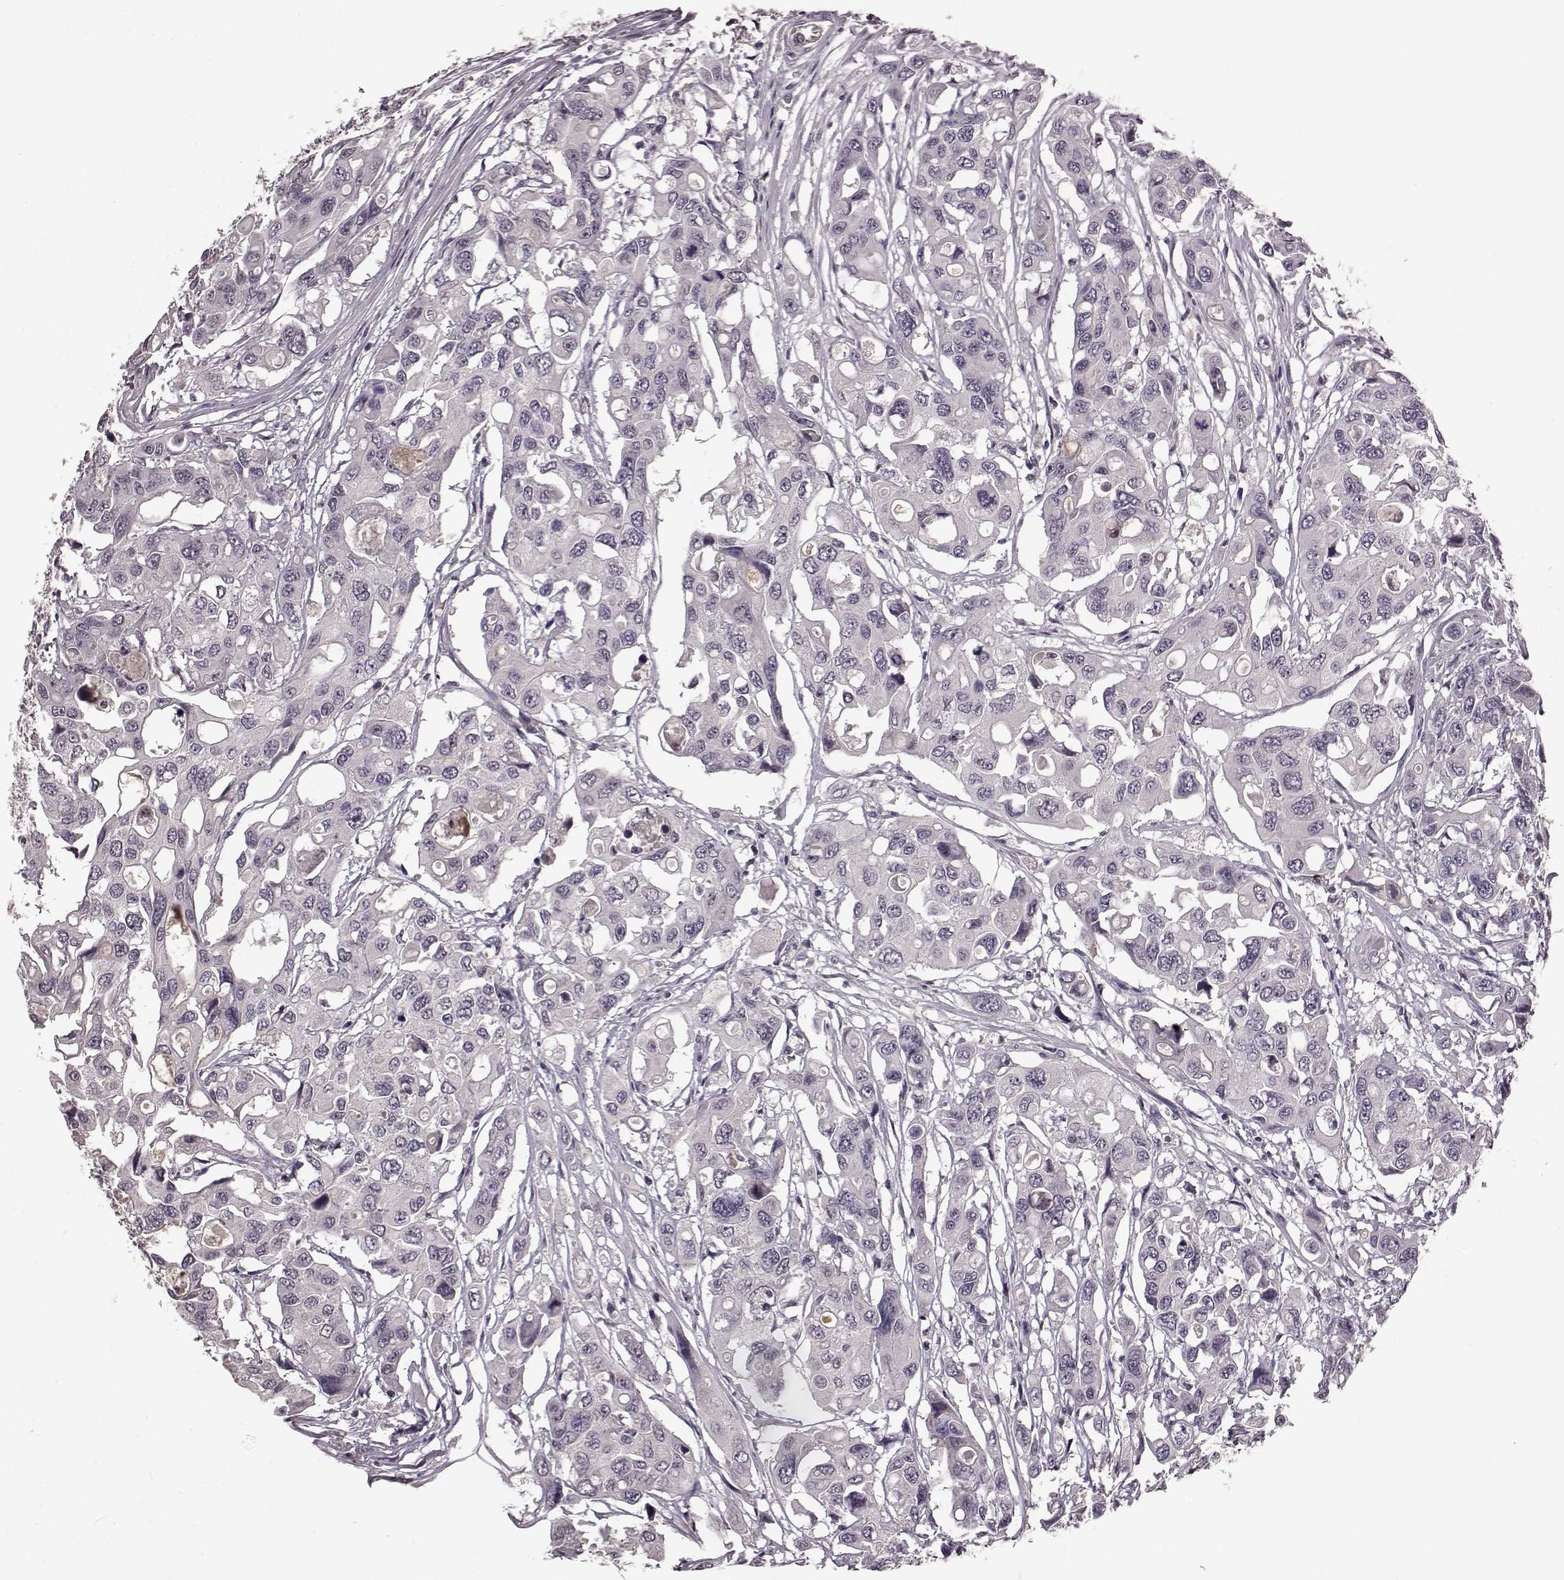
{"staining": {"intensity": "negative", "quantity": "none", "location": "none"}, "tissue": "colorectal cancer", "cell_type": "Tumor cells", "image_type": "cancer", "snomed": [{"axis": "morphology", "description": "Adenocarcinoma, NOS"}, {"axis": "topography", "description": "Colon"}], "caption": "Image shows no significant protein positivity in tumor cells of adenocarcinoma (colorectal). (DAB IHC visualized using brightfield microscopy, high magnification).", "gene": "NRL", "patient": {"sex": "male", "age": 77}}